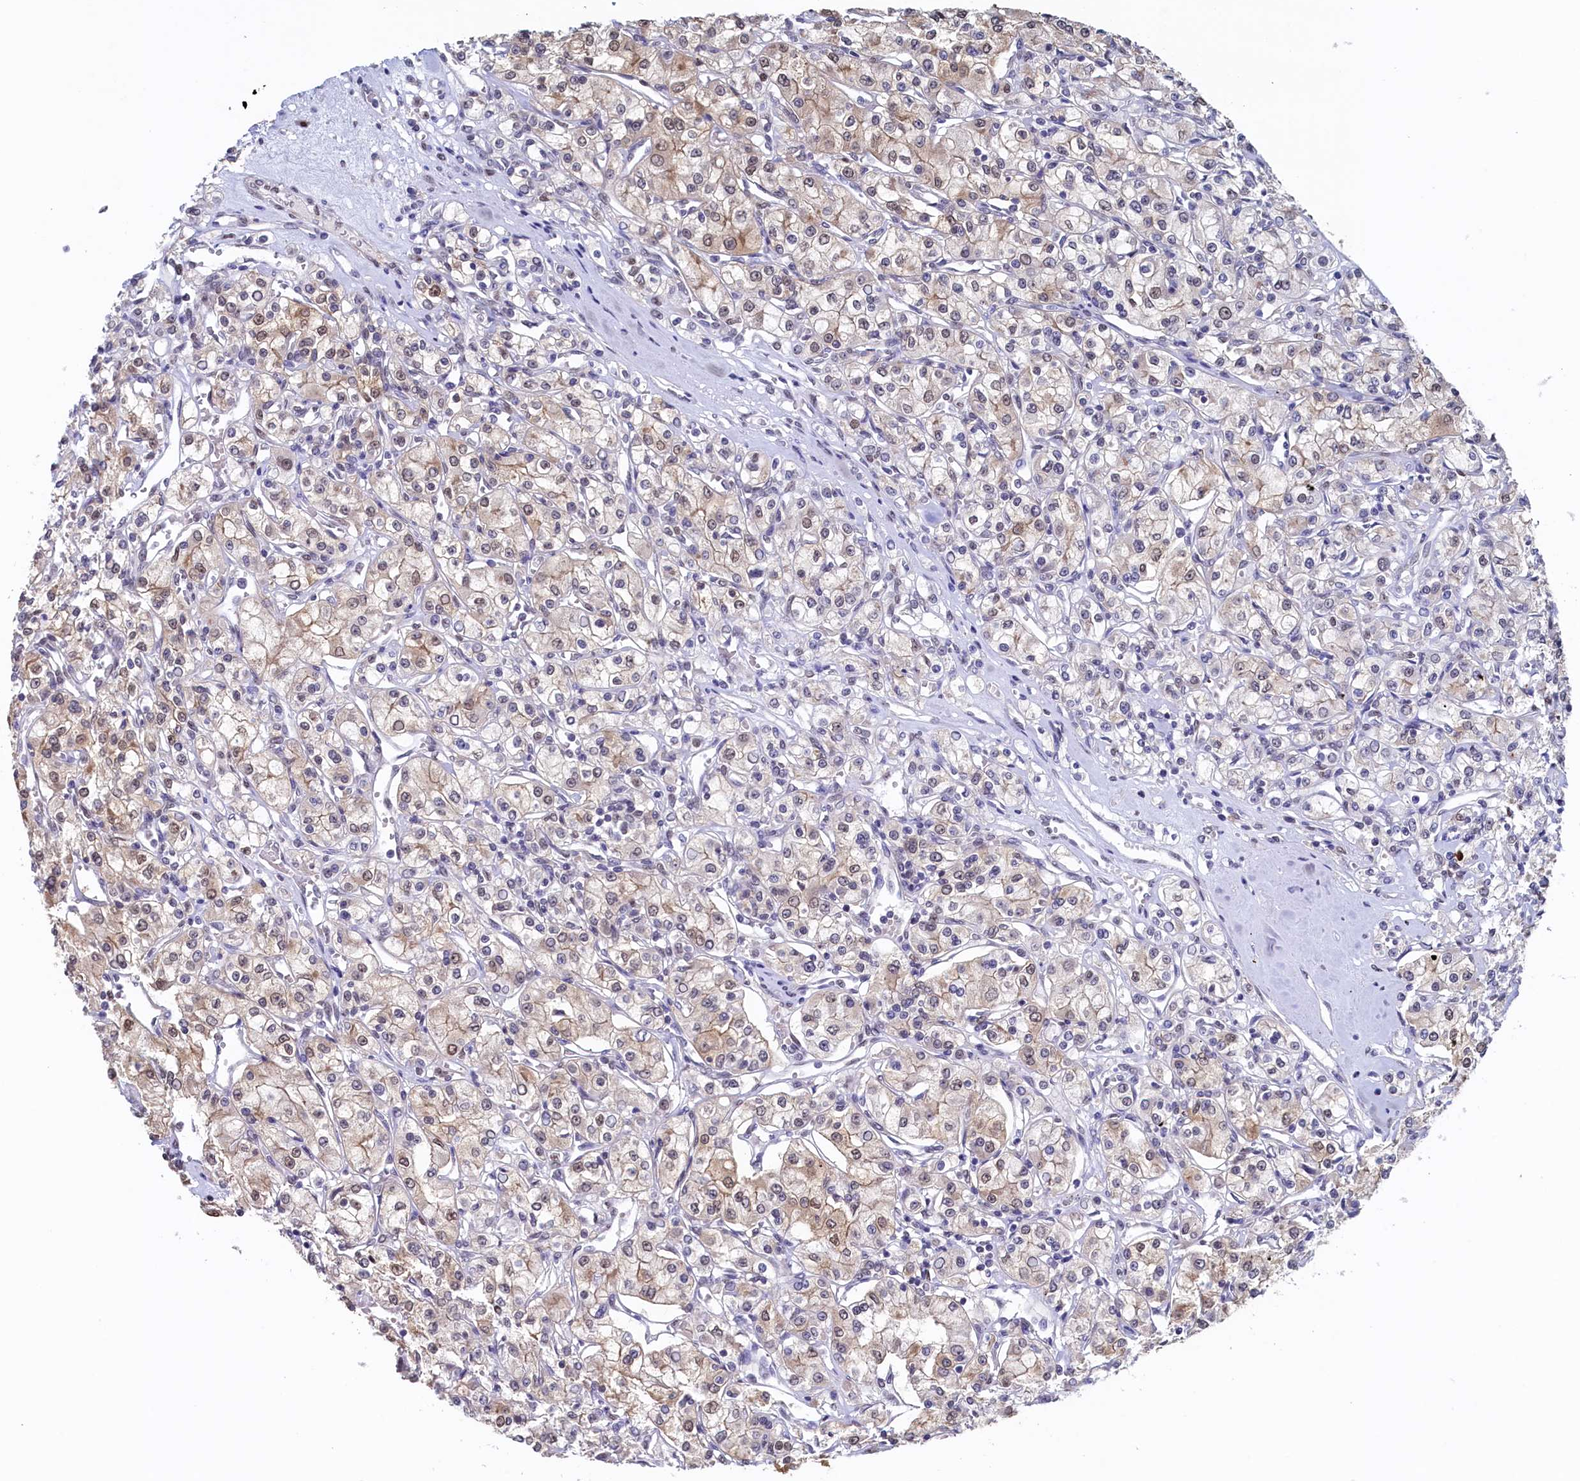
{"staining": {"intensity": "weak", "quantity": "25%-75%", "location": "cytoplasmic/membranous,nuclear"}, "tissue": "renal cancer", "cell_type": "Tumor cells", "image_type": "cancer", "snomed": [{"axis": "morphology", "description": "Adenocarcinoma, NOS"}, {"axis": "topography", "description": "Kidney"}], "caption": "Immunohistochemical staining of human renal cancer reveals weak cytoplasmic/membranous and nuclear protein positivity in approximately 25%-75% of tumor cells. (brown staining indicates protein expression, while blue staining denotes nuclei).", "gene": "AHCY", "patient": {"sex": "female", "age": 59}}